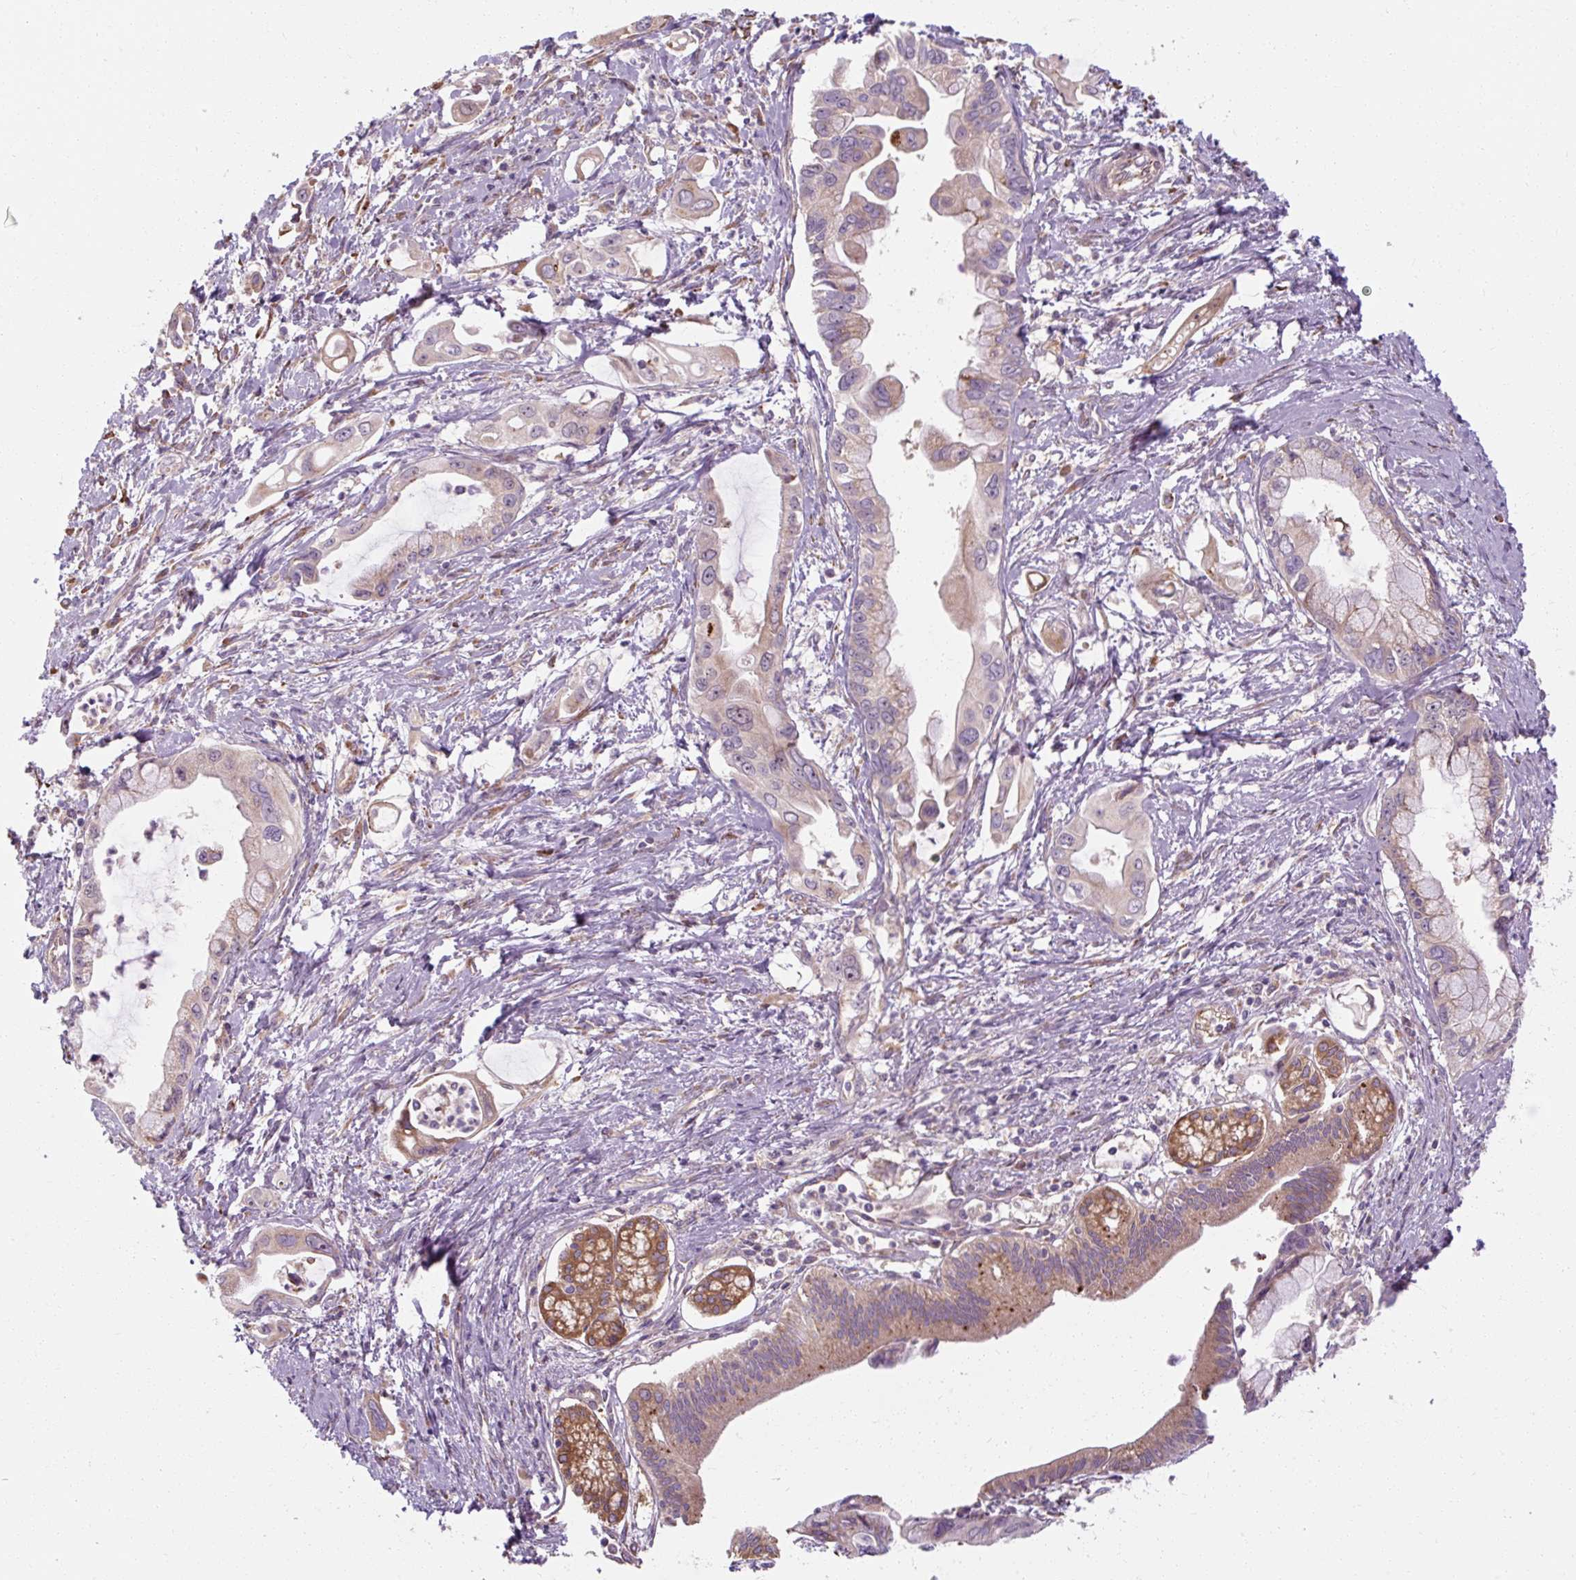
{"staining": {"intensity": "weak", "quantity": "25%-75%", "location": "cytoplasmic/membranous"}, "tissue": "pancreatic cancer", "cell_type": "Tumor cells", "image_type": "cancer", "snomed": [{"axis": "morphology", "description": "Adenocarcinoma, NOS"}, {"axis": "topography", "description": "Pancreas"}], "caption": "Pancreatic adenocarcinoma stained with a protein marker reveals weak staining in tumor cells.", "gene": "TBC1D4", "patient": {"sex": "male", "age": 61}}